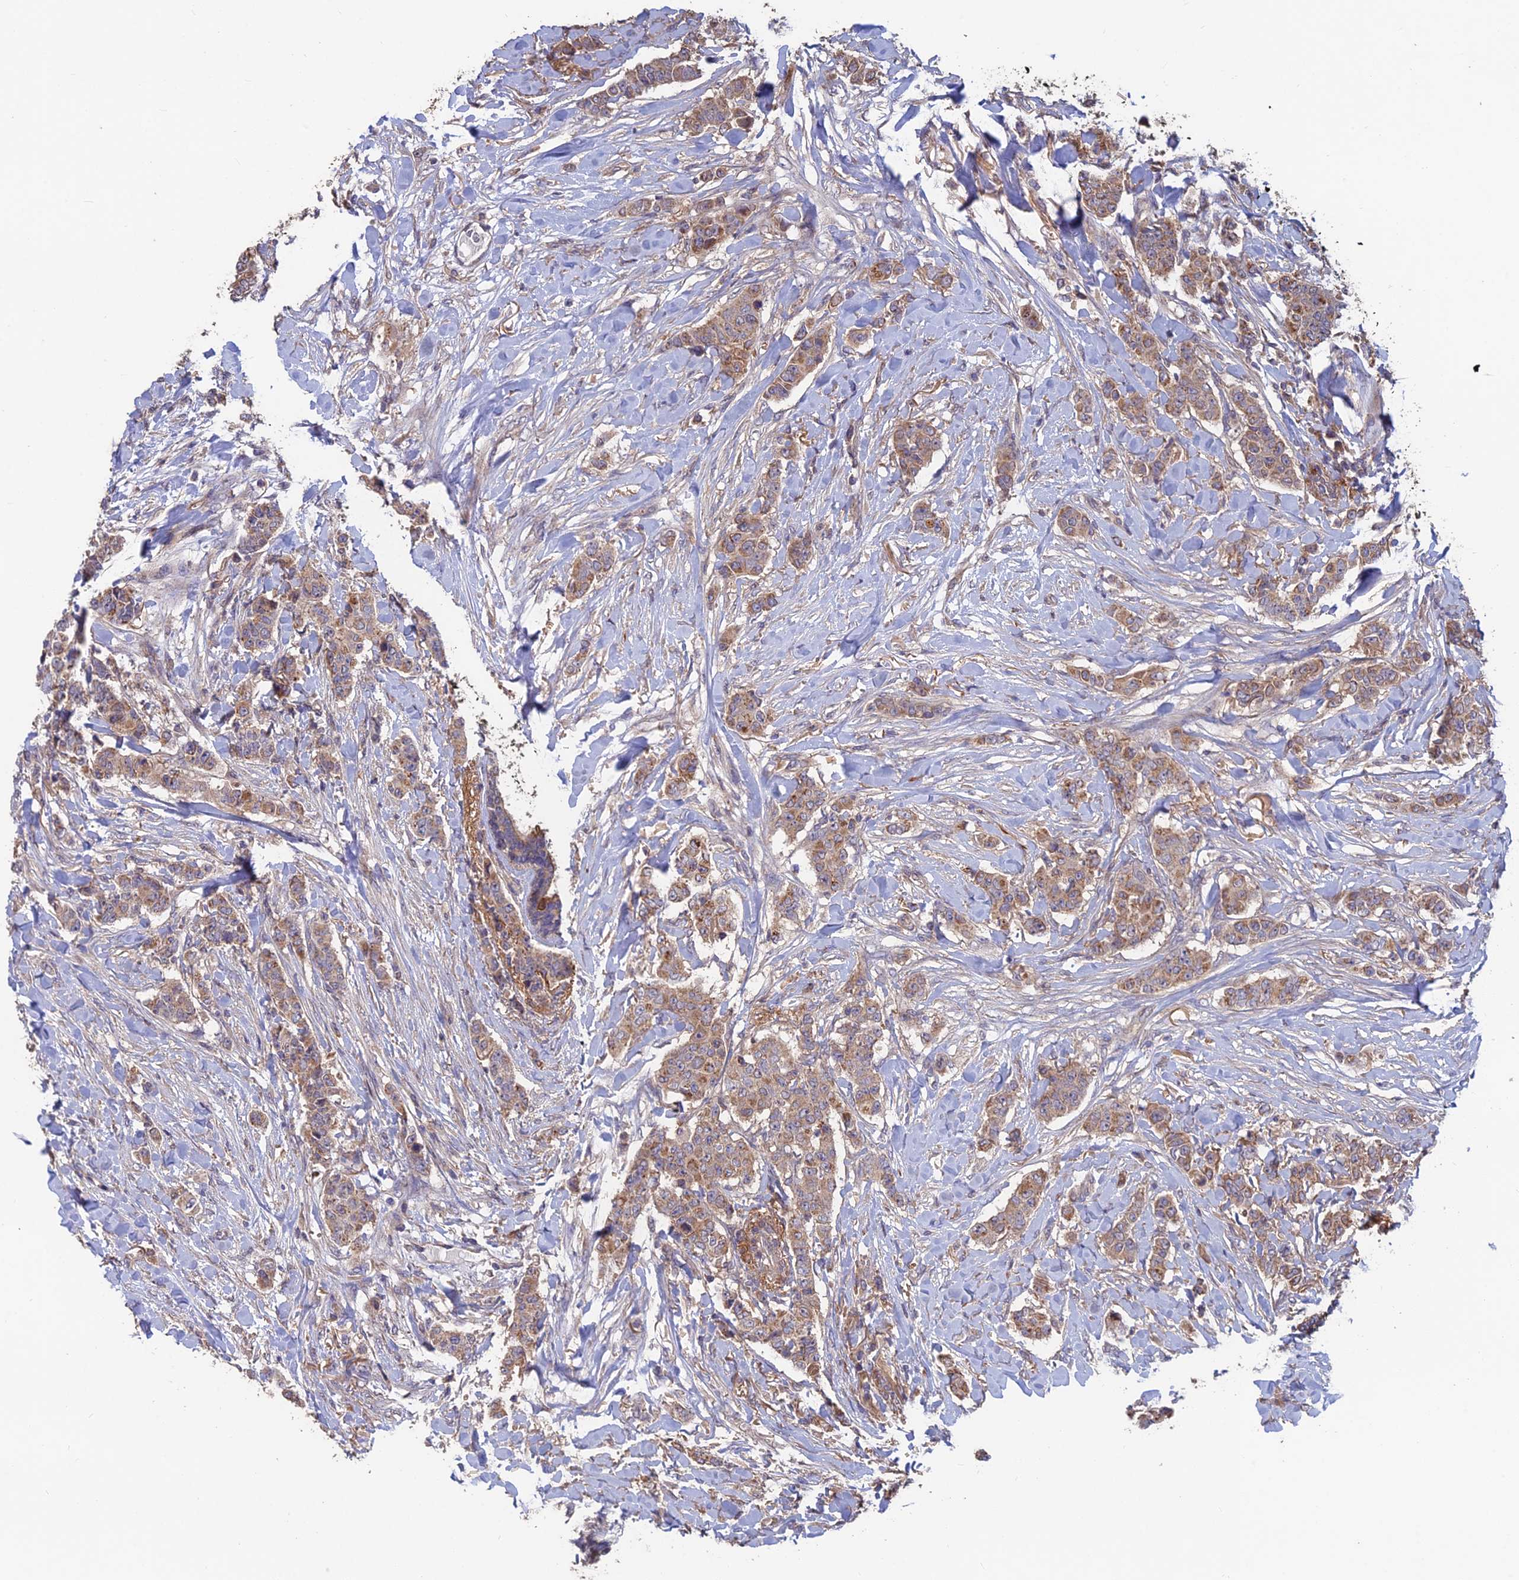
{"staining": {"intensity": "moderate", "quantity": ">75%", "location": "cytoplasmic/membranous"}, "tissue": "breast cancer", "cell_type": "Tumor cells", "image_type": "cancer", "snomed": [{"axis": "morphology", "description": "Duct carcinoma"}, {"axis": "topography", "description": "Breast"}], "caption": "The micrograph displays a brown stain indicating the presence of a protein in the cytoplasmic/membranous of tumor cells in breast cancer (intraductal carcinoma).", "gene": "SHISA5", "patient": {"sex": "female", "age": 40}}